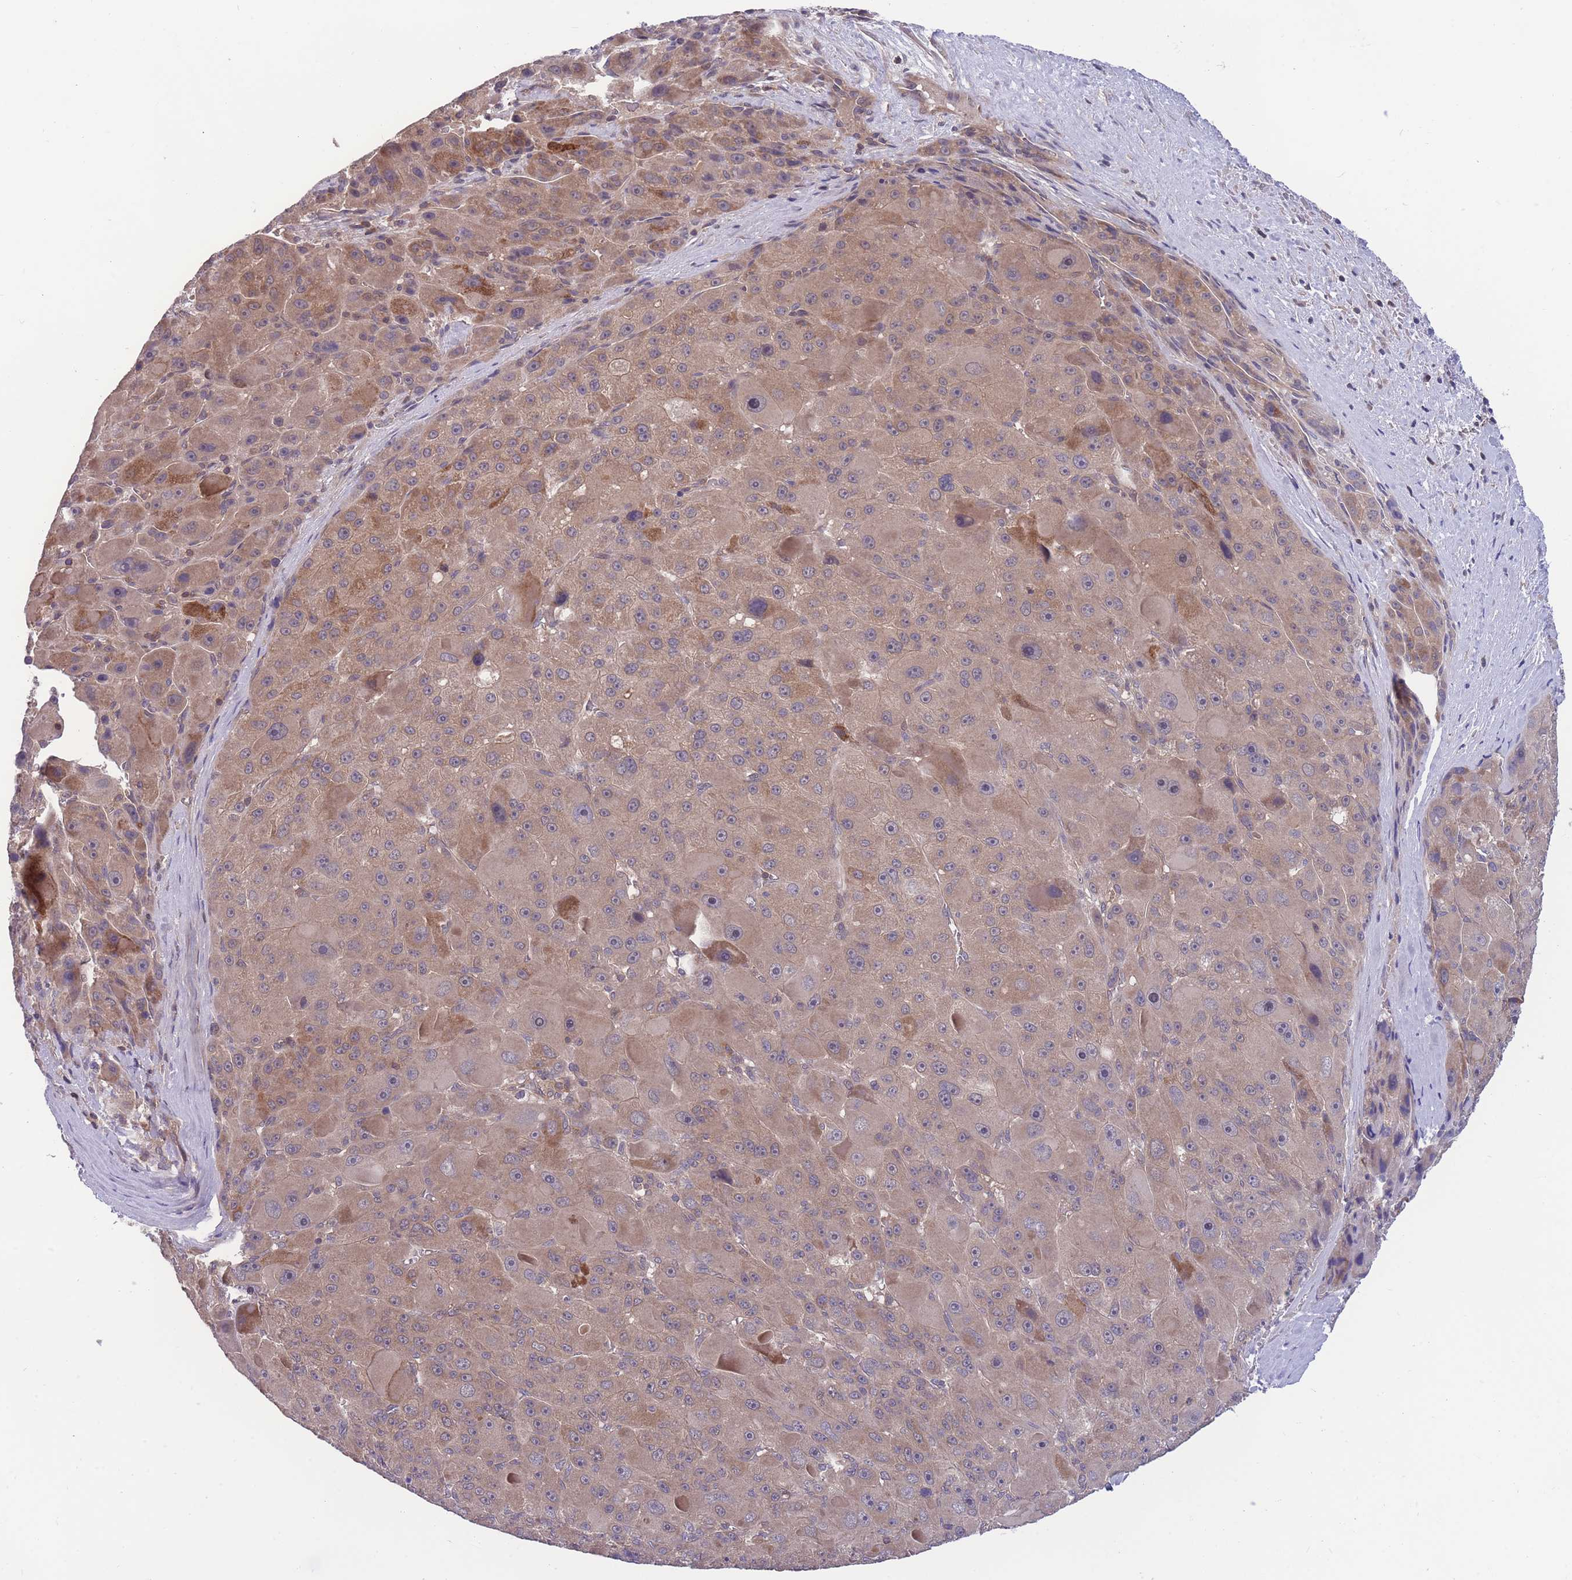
{"staining": {"intensity": "moderate", "quantity": ">75%", "location": "cytoplasmic/membranous"}, "tissue": "liver cancer", "cell_type": "Tumor cells", "image_type": "cancer", "snomed": [{"axis": "morphology", "description": "Carcinoma, Hepatocellular, NOS"}, {"axis": "topography", "description": "Liver"}], "caption": "Moderate cytoplasmic/membranous positivity is seen in approximately >75% of tumor cells in liver cancer. Using DAB (brown) and hematoxylin (blue) stains, captured at high magnification using brightfield microscopy.", "gene": "UBE2N", "patient": {"sex": "male", "age": 76}}